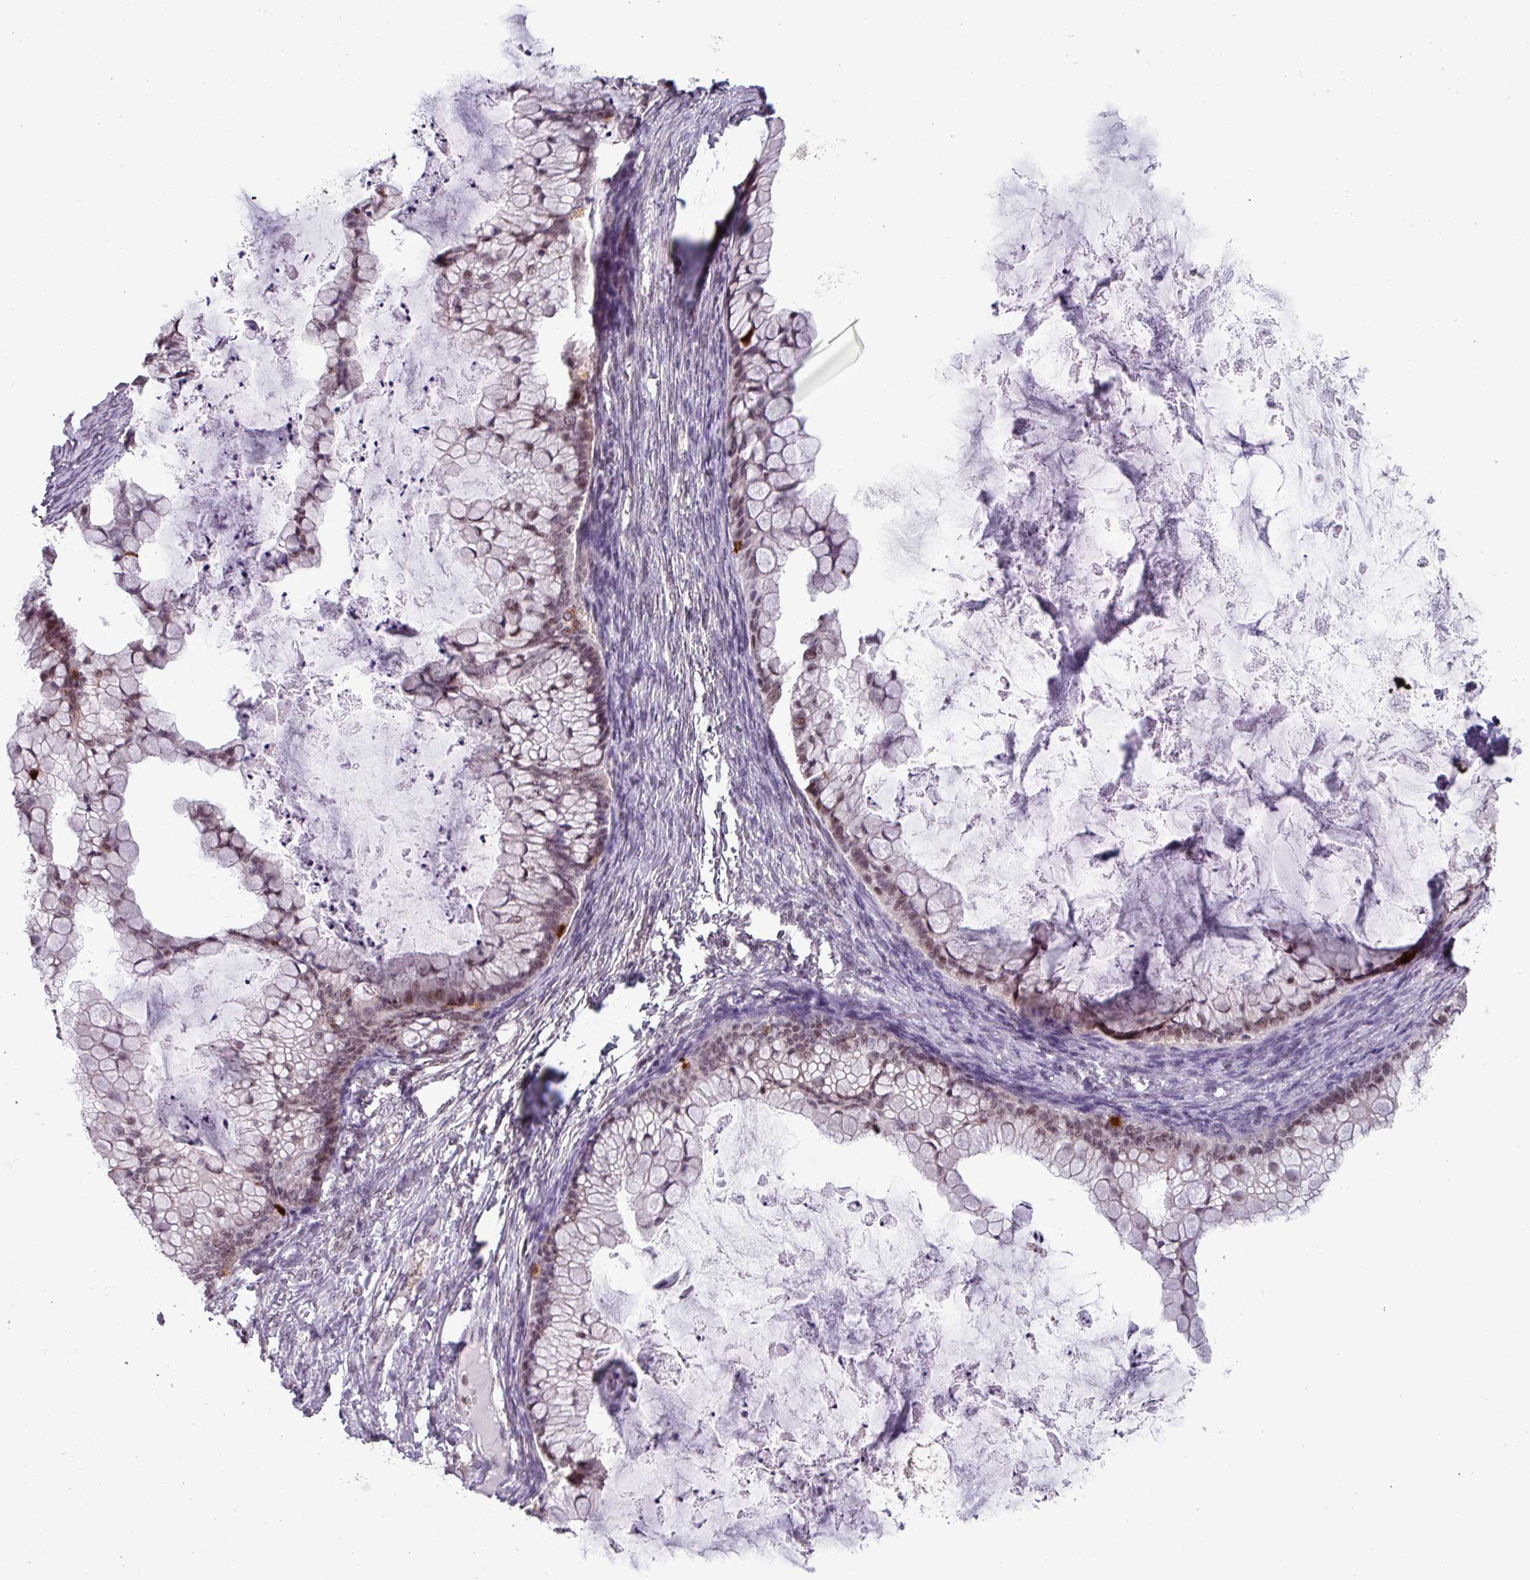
{"staining": {"intensity": "weak", "quantity": ">75%", "location": "nuclear"}, "tissue": "ovarian cancer", "cell_type": "Tumor cells", "image_type": "cancer", "snomed": [{"axis": "morphology", "description": "Cystadenocarcinoma, mucinous, NOS"}, {"axis": "topography", "description": "Ovary"}], "caption": "A high-resolution micrograph shows IHC staining of mucinous cystadenocarcinoma (ovarian), which exhibits weak nuclear positivity in about >75% of tumor cells. (DAB IHC, brown staining for protein, blue staining for nuclei).", "gene": "NPFFR1", "patient": {"sex": "female", "age": 35}}